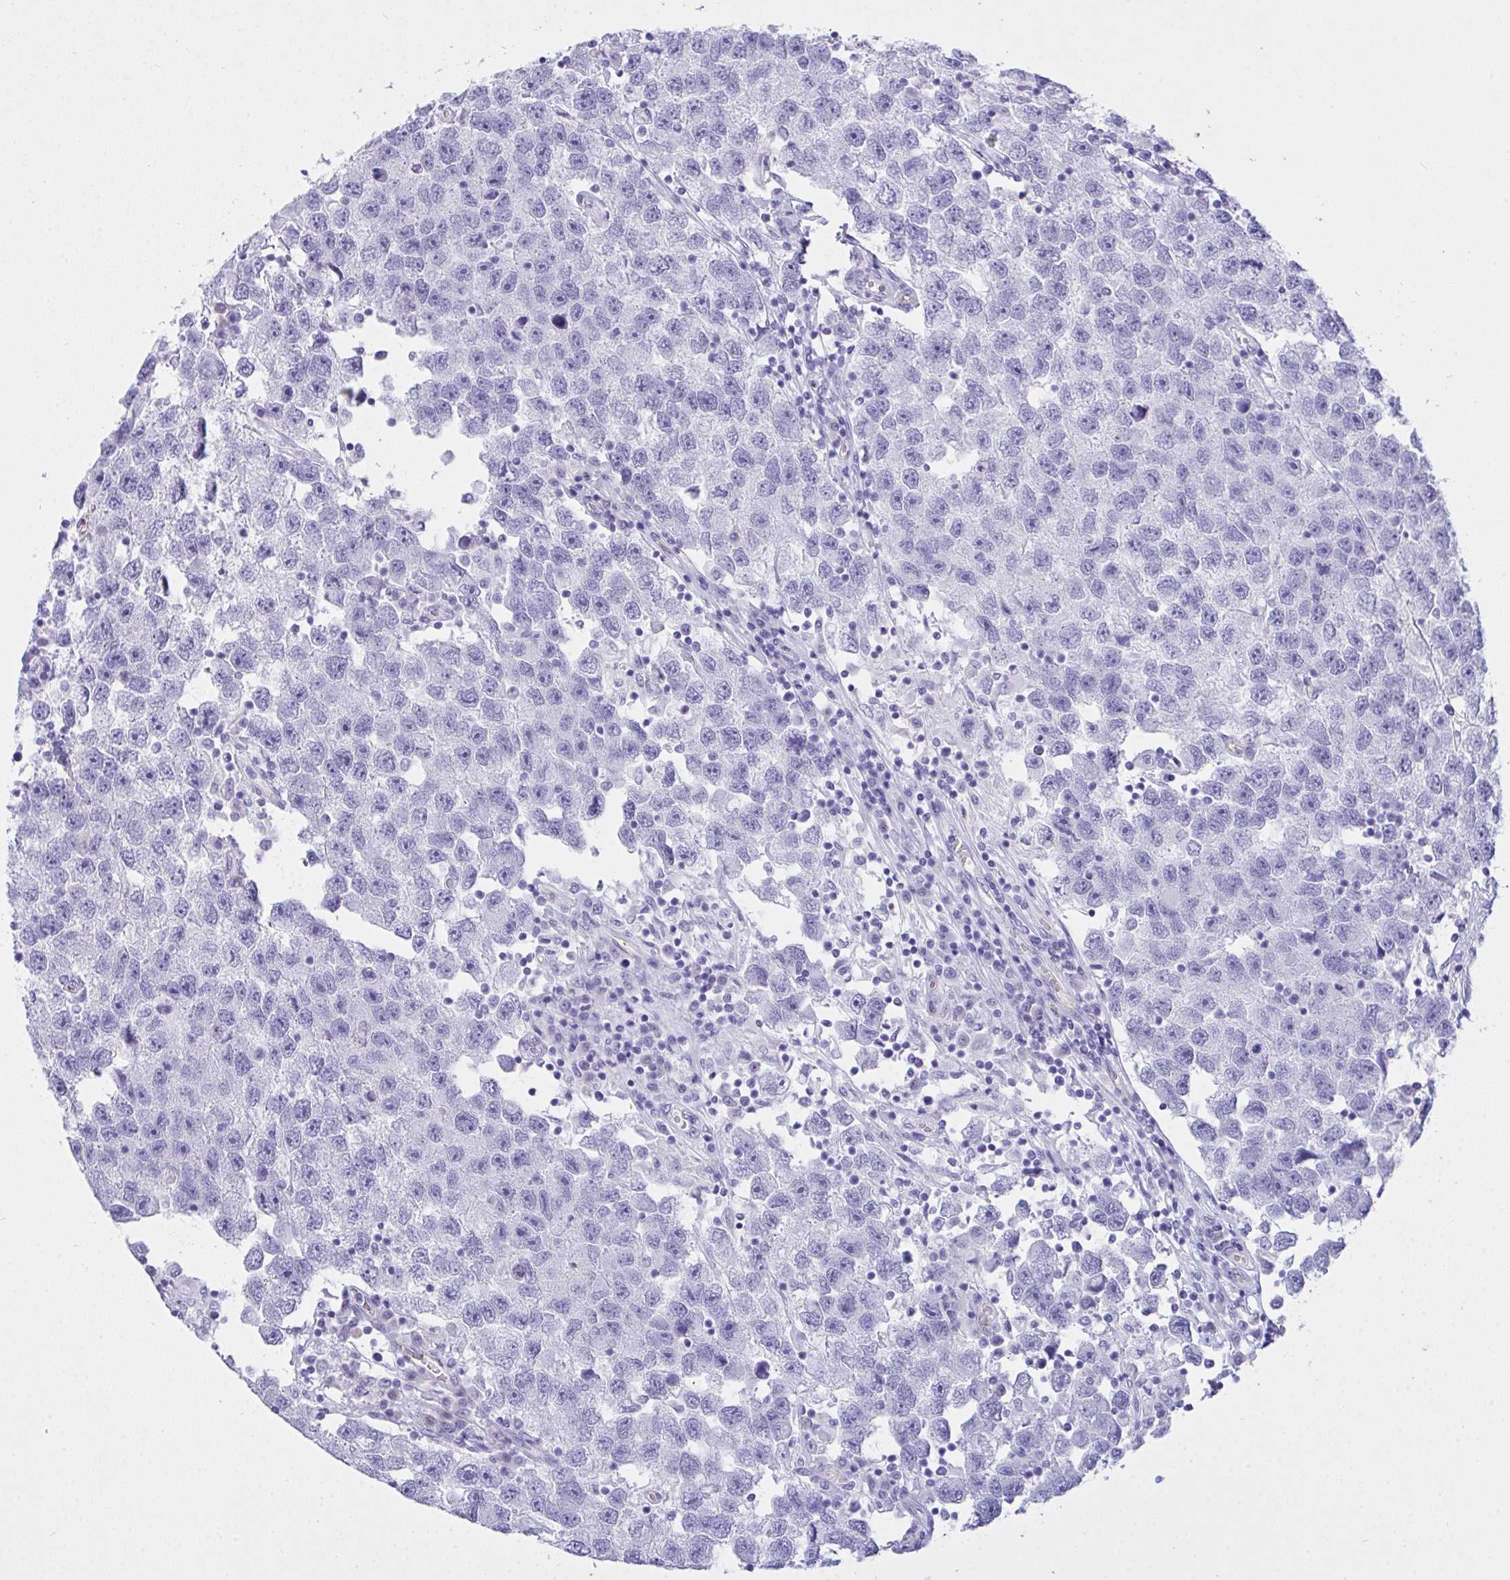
{"staining": {"intensity": "negative", "quantity": "none", "location": "none"}, "tissue": "testis cancer", "cell_type": "Tumor cells", "image_type": "cancer", "snomed": [{"axis": "morphology", "description": "Seminoma, NOS"}, {"axis": "topography", "description": "Testis"}], "caption": "High power microscopy histopathology image of an IHC photomicrograph of testis seminoma, revealing no significant staining in tumor cells. (DAB (3,3'-diaminobenzidine) immunohistochemistry visualized using brightfield microscopy, high magnification).", "gene": "AKR1D1", "patient": {"sex": "male", "age": 26}}